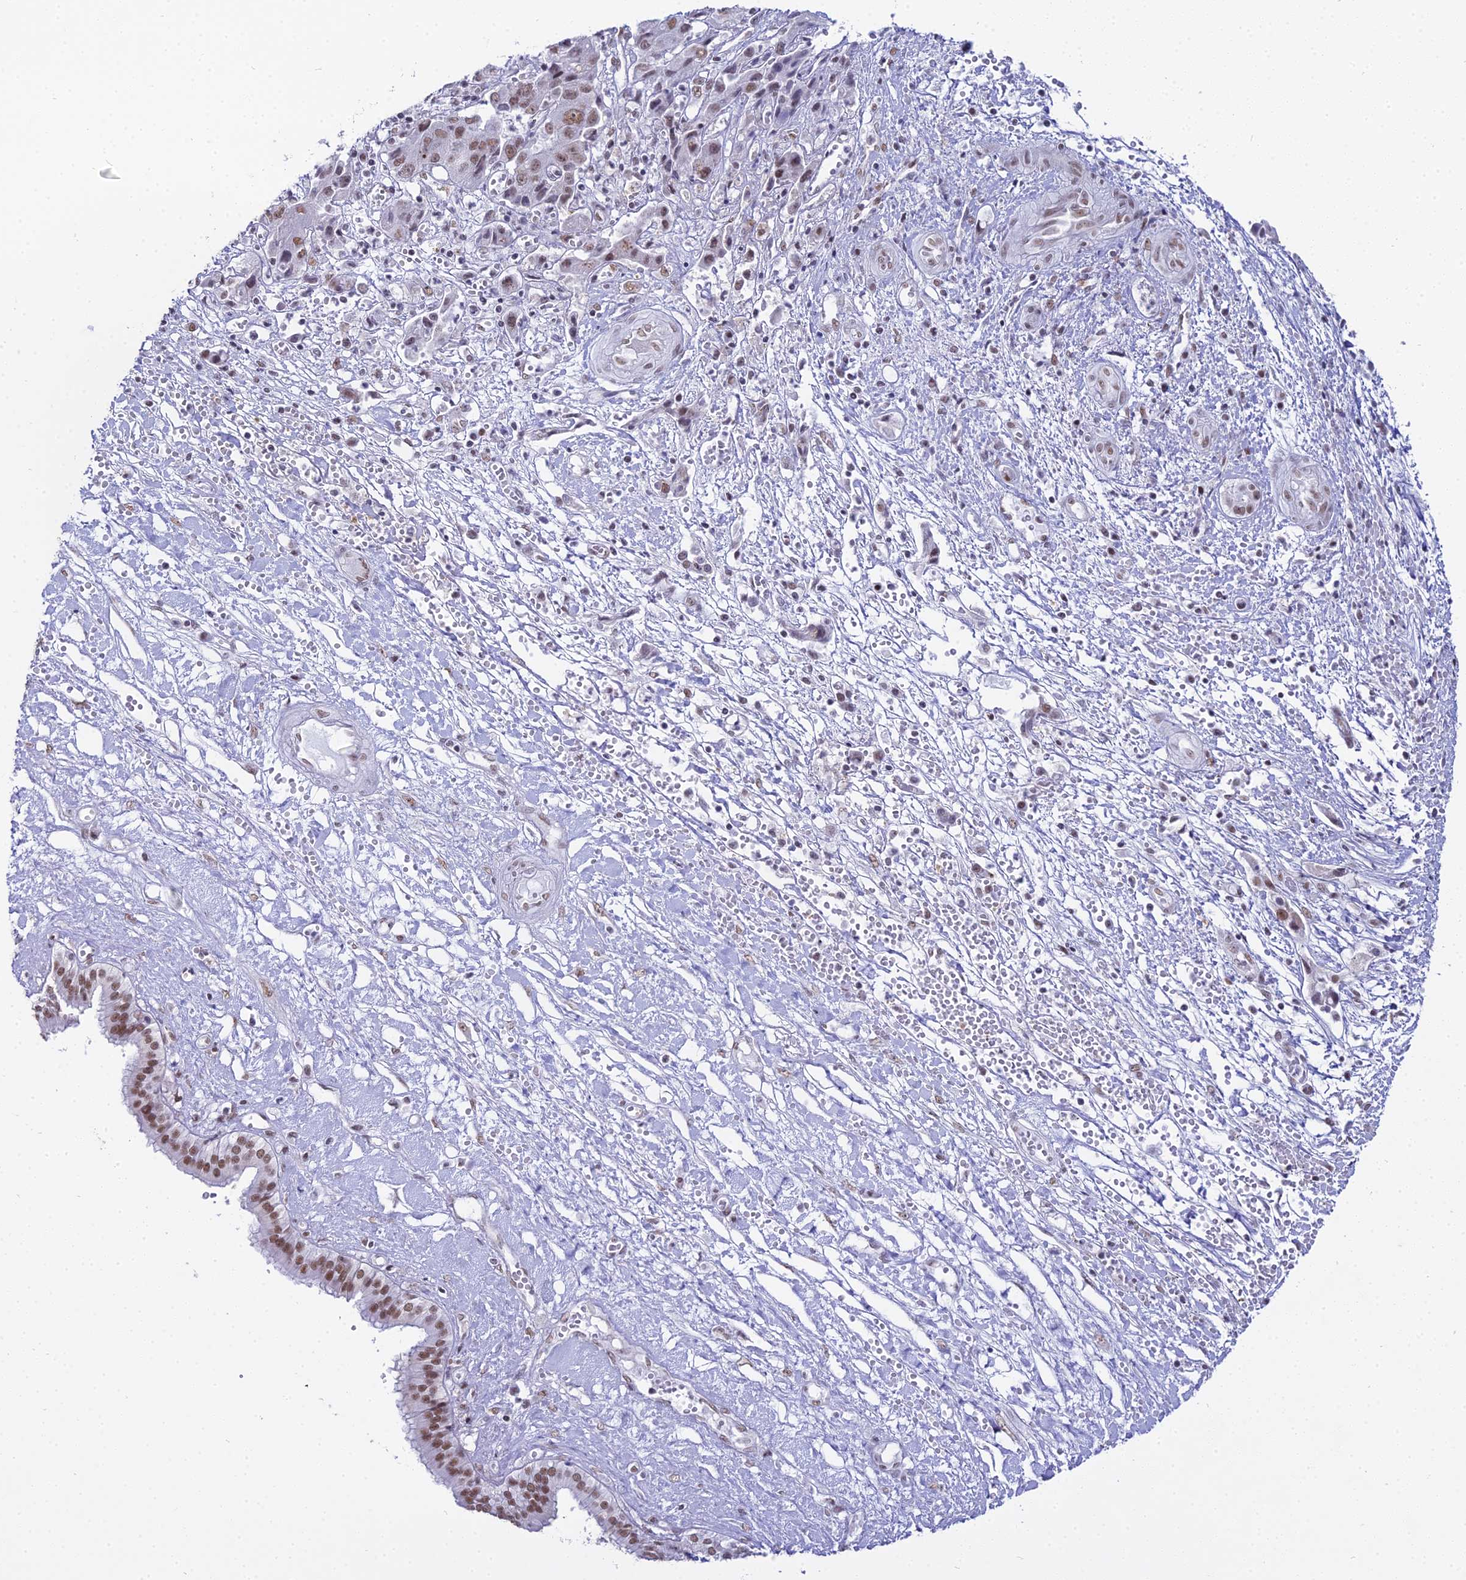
{"staining": {"intensity": "weak", "quantity": ">75%", "location": "nuclear"}, "tissue": "liver cancer", "cell_type": "Tumor cells", "image_type": "cancer", "snomed": [{"axis": "morphology", "description": "Cholangiocarcinoma"}, {"axis": "topography", "description": "Liver"}], "caption": "Liver cholangiocarcinoma stained with DAB immunohistochemistry demonstrates low levels of weak nuclear staining in approximately >75% of tumor cells.", "gene": "RBM12", "patient": {"sex": "male", "age": 67}}